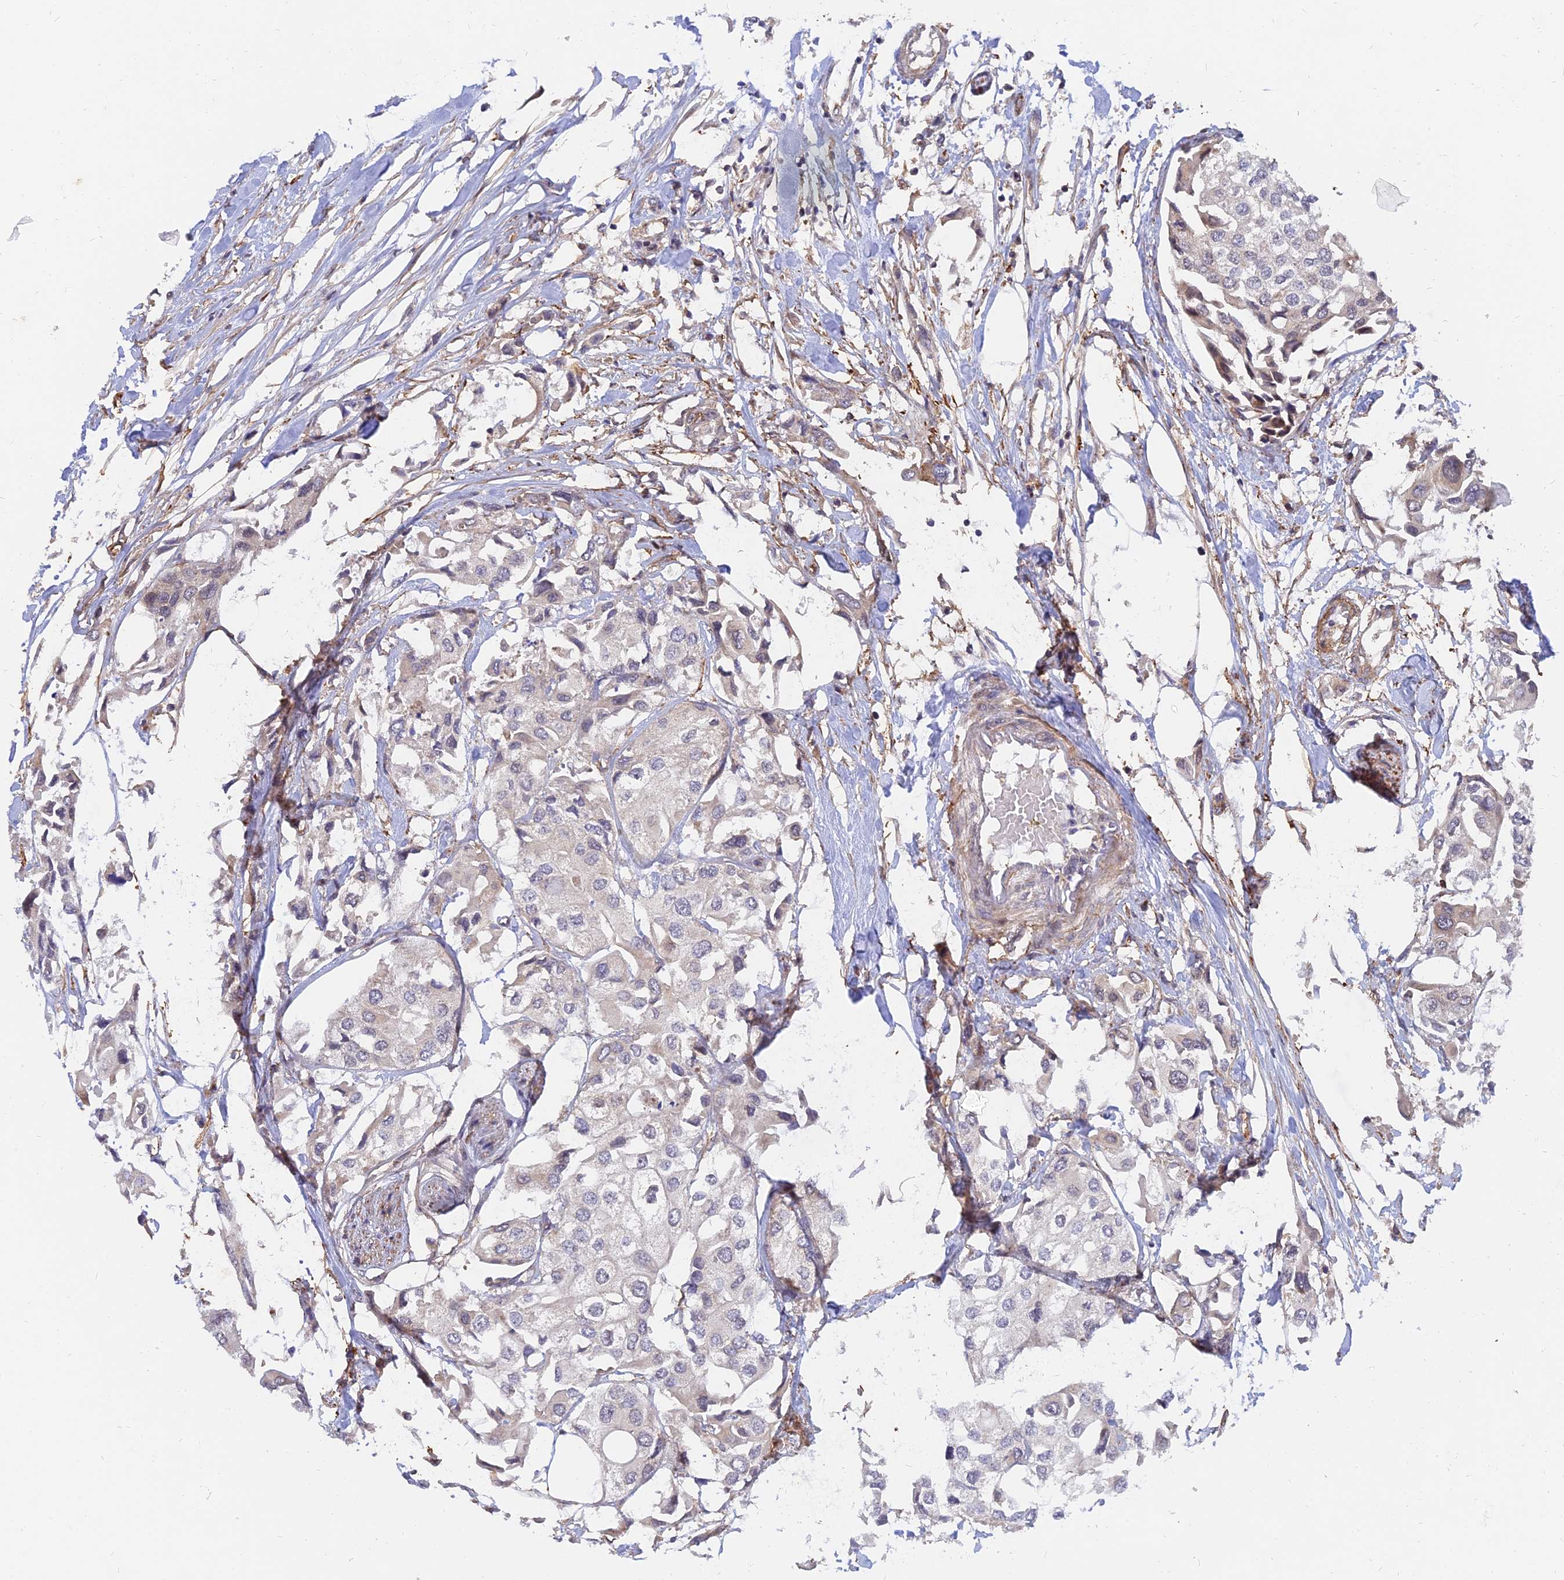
{"staining": {"intensity": "negative", "quantity": "none", "location": "none"}, "tissue": "urothelial cancer", "cell_type": "Tumor cells", "image_type": "cancer", "snomed": [{"axis": "morphology", "description": "Urothelial carcinoma, High grade"}, {"axis": "topography", "description": "Urinary bladder"}], "caption": "This image is of urothelial carcinoma (high-grade) stained with immunohistochemistry to label a protein in brown with the nuclei are counter-stained blue. There is no expression in tumor cells.", "gene": "WDR41", "patient": {"sex": "male", "age": 64}}